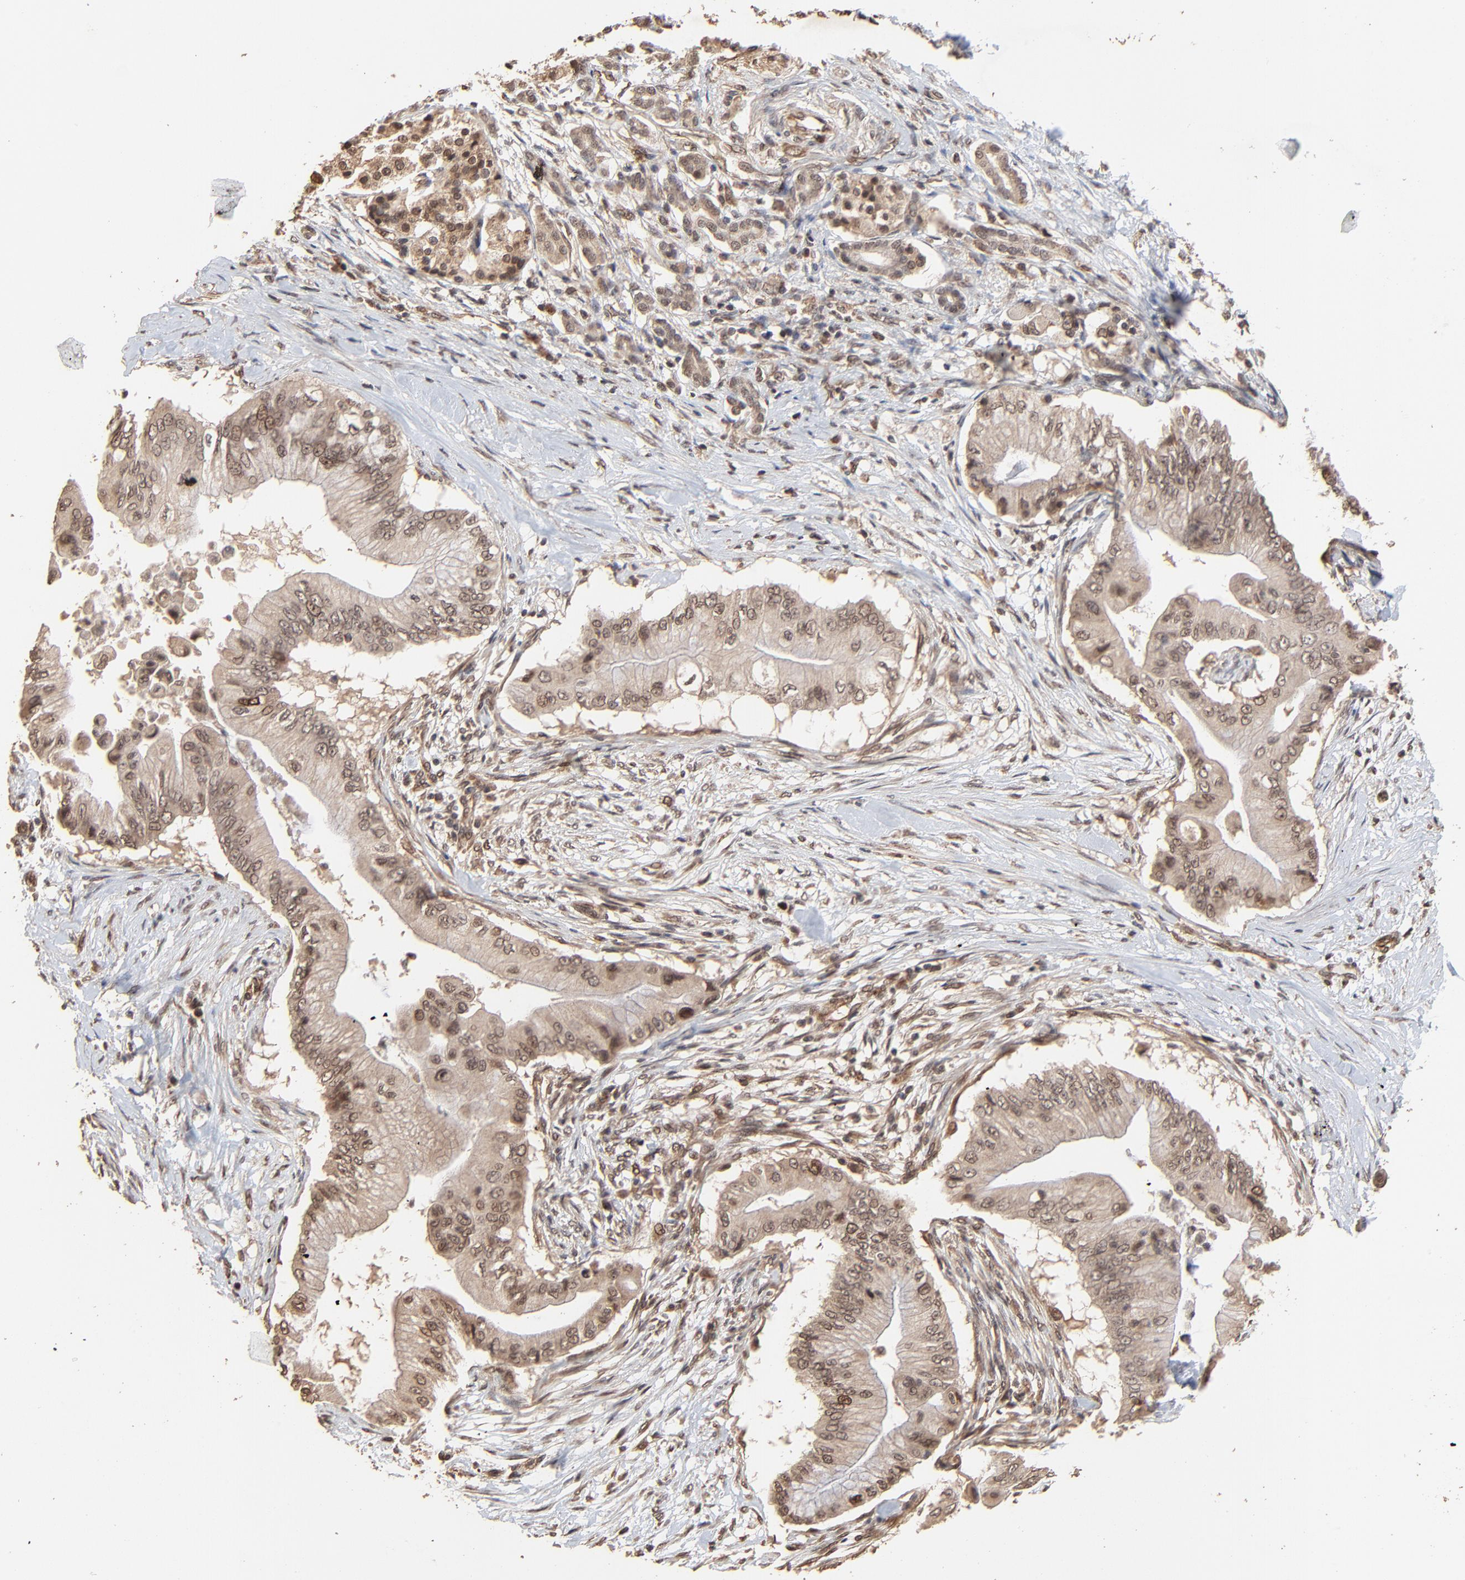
{"staining": {"intensity": "weak", "quantity": ">75%", "location": "cytoplasmic/membranous,nuclear"}, "tissue": "pancreatic cancer", "cell_type": "Tumor cells", "image_type": "cancer", "snomed": [{"axis": "morphology", "description": "Adenocarcinoma, NOS"}, {"axis": "topography", "description": "Pancreas"}], "caption": "The histopathology image displays a brown stain indicating the presence of a protein in the cytoplasmic/membranous and nuclear of tumor cells in adenocarcinoma (pancreatic).", "gene": "FAM227A", "patient": {"sex": "male", "age": 62}}